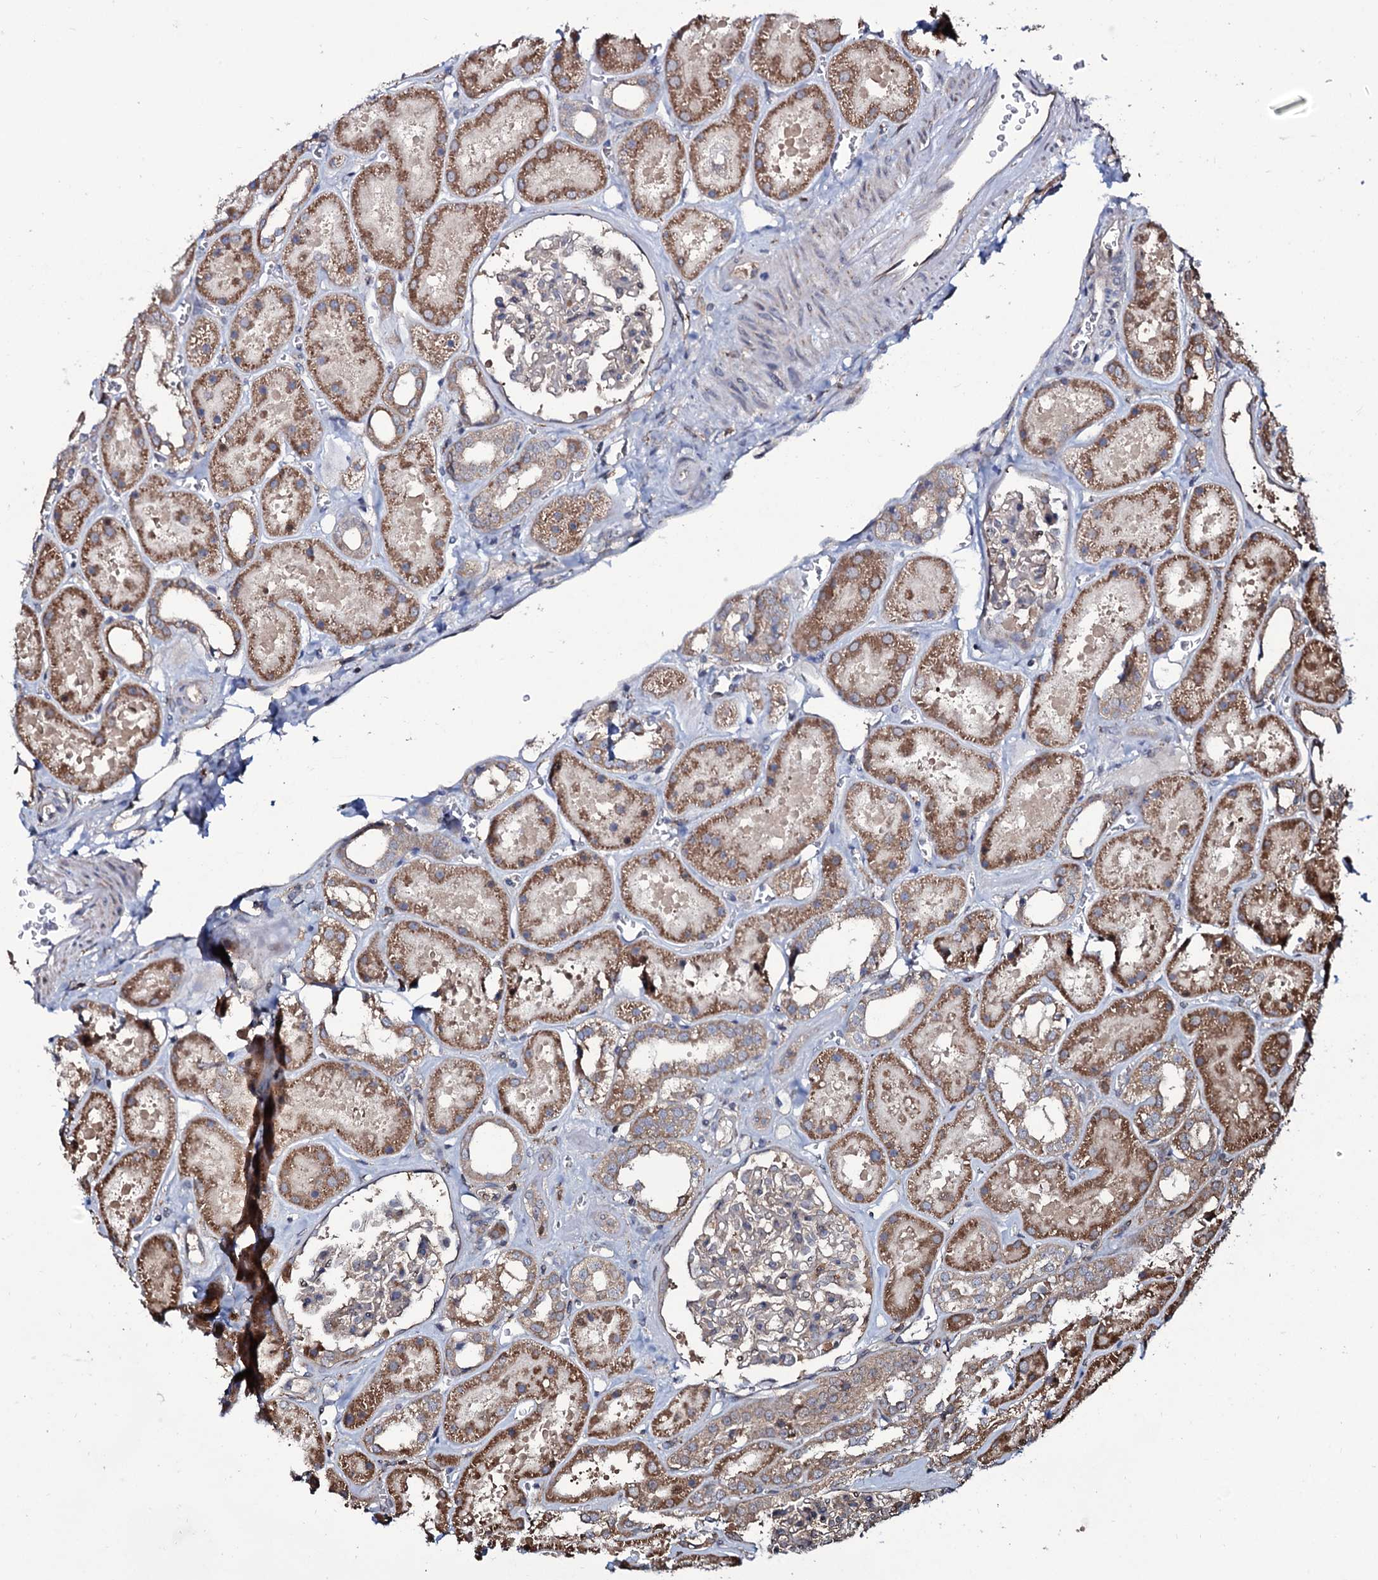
{"staining": {"intensity": "weak", "quantity": "<25%", "location": "cytoplasmic/membranous"}, "tissue": "kidney", "cell_type": "Cells in glomeruli", "image_type": "normal", "snomed": [{"axis": "morphology", "description": "Normal tissue, NOS"}, {"axis": "topography", "description": "Kidney"}], "caption": "Cells in glomeruli show no significant expression in normal kidney. Nuclei are stained in blue.", "gene": "COG6", "patient": {"sex": "female", "age": 41}}